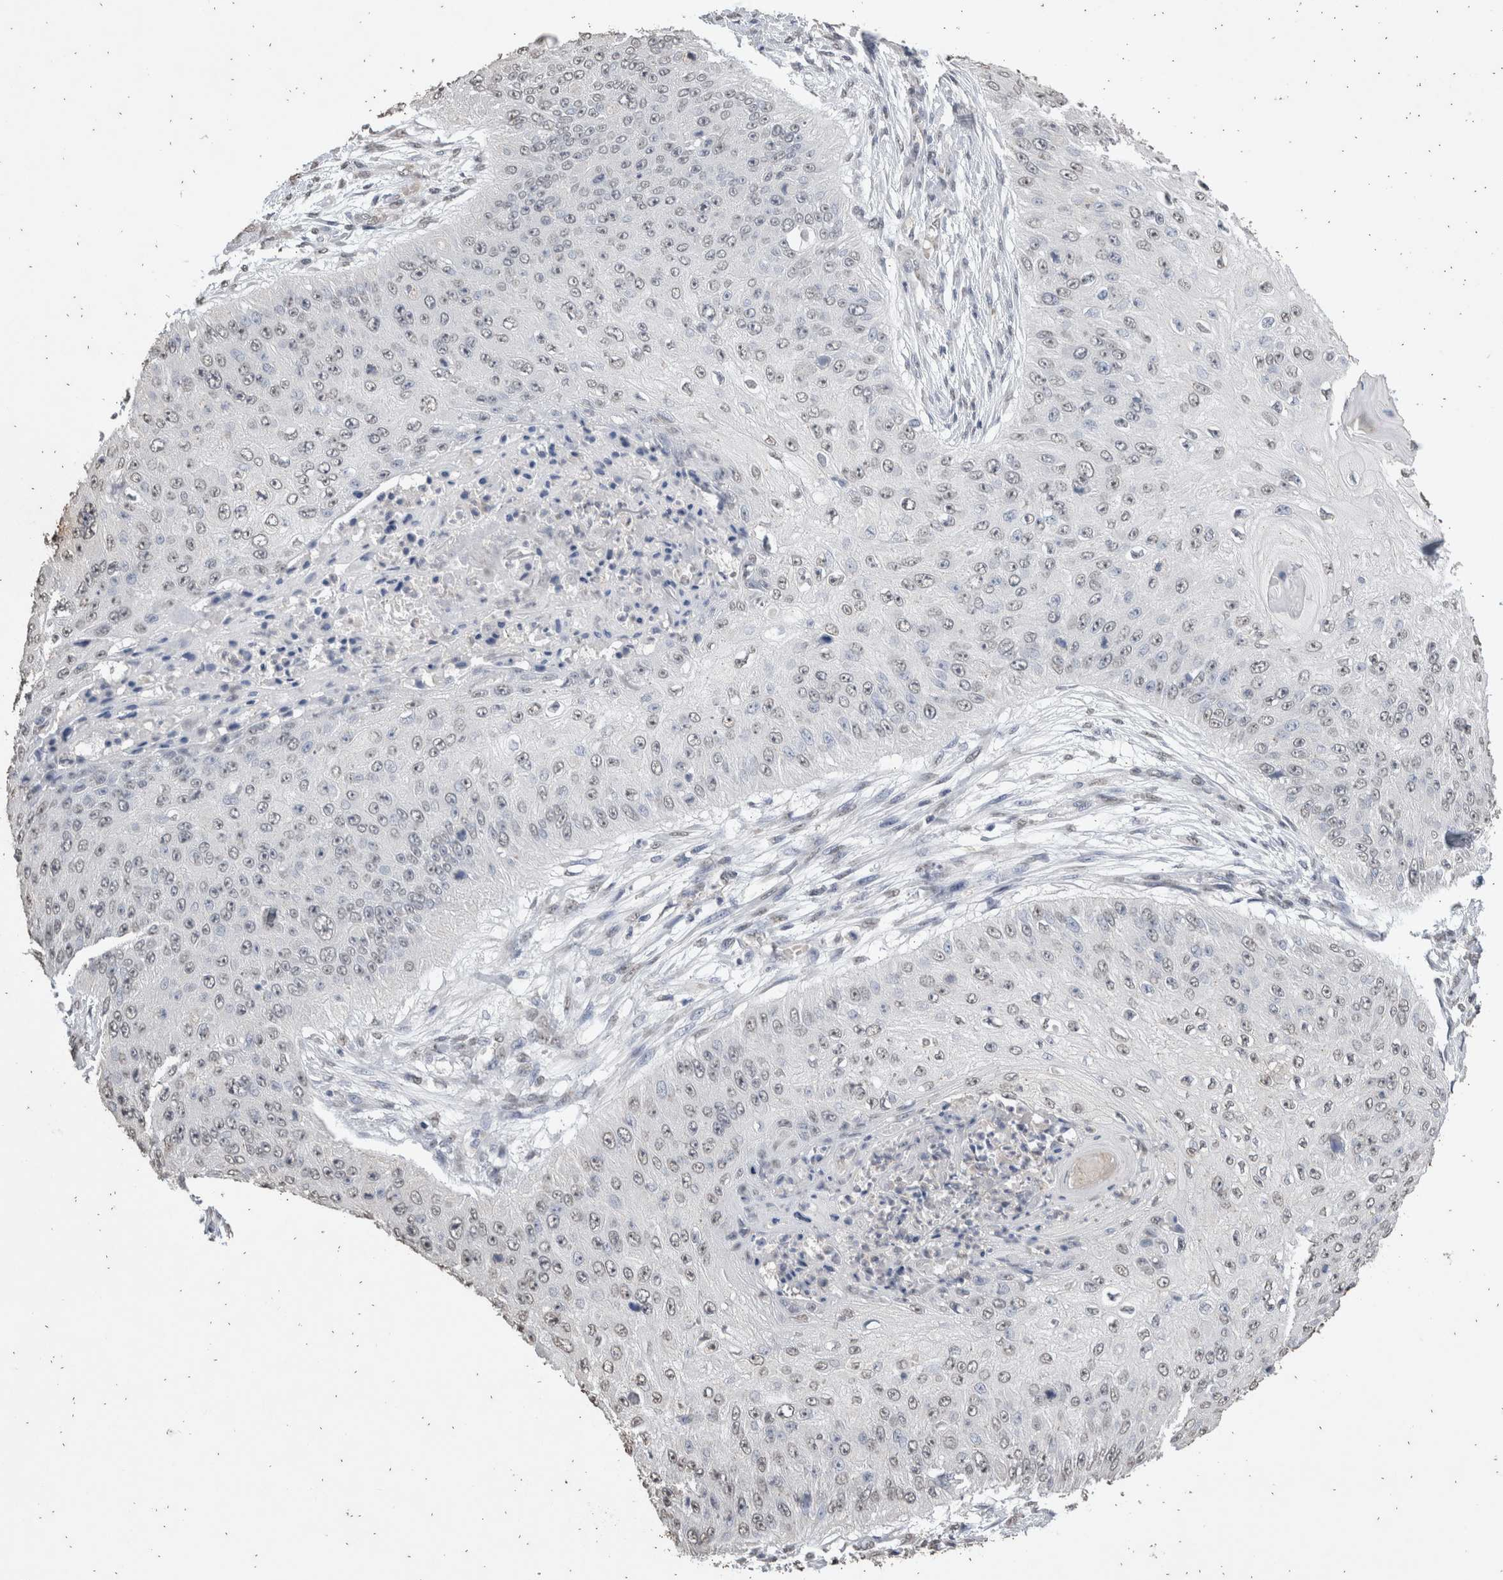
{"staining": {"intensity": "weak", "quantity": "<25%", "location": "nuclear"}, "tissue": "skin cancer", "cell_type": "Tumor cells", "image_type": "cancer", "snomed": [{"axis": "morphology", "description": "Squamous cell carcinoma, NOS"}, {"axis": "topography", "description": "Skin"}], "caption": "This photomicrograph is of squamous cell carcinoma (skin) stained with immunohistochemistry to label a protein in brown with the nuclei are counter-stained blue. There is no staining in tumor cells.", "gene": "LGALS2", "patient": {"sex": "female", "age": 80}}